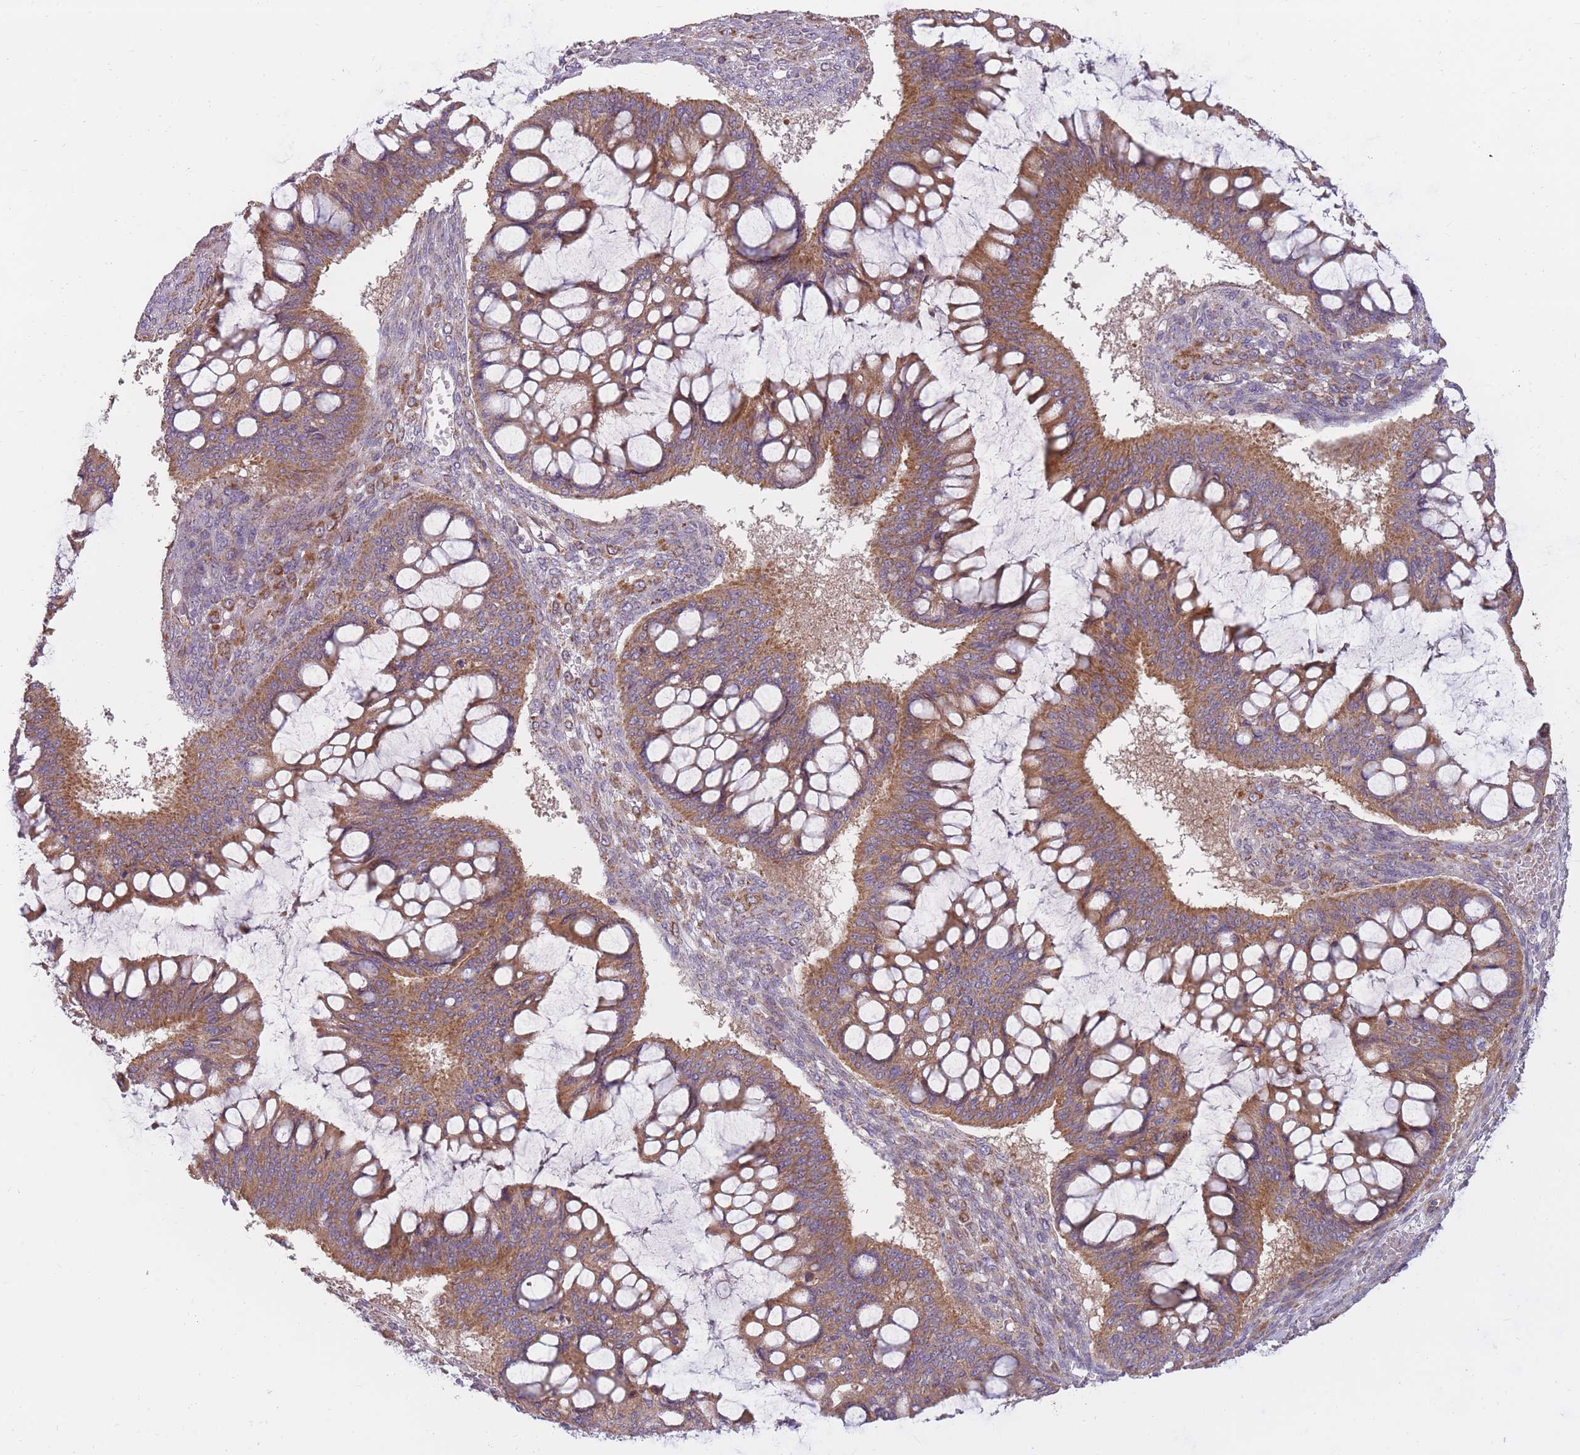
{"staining": {"intensity": "moderate", "quantity": ">75%", "location": "cytoplasmic/membranous"}, "tissue": "ovarian cancer", "cell_type": "Tumor cells", "image_type": "cancer", "snomed": [{"axis": "morphology", "description": "Cystadenocarcinoma, mucinous, NOS"}, {"axis": "topography", "description": "Ovary"}], "caption": "Protein expression analysis of human ovarian cancer (mucinous cystadenocarcinoma) reveals moderate cytoplasmic/membranous positivity in about >75% of tumor cells.", "gene": "NDUFA9", "patient": {"sex": "female", "age": 73}}